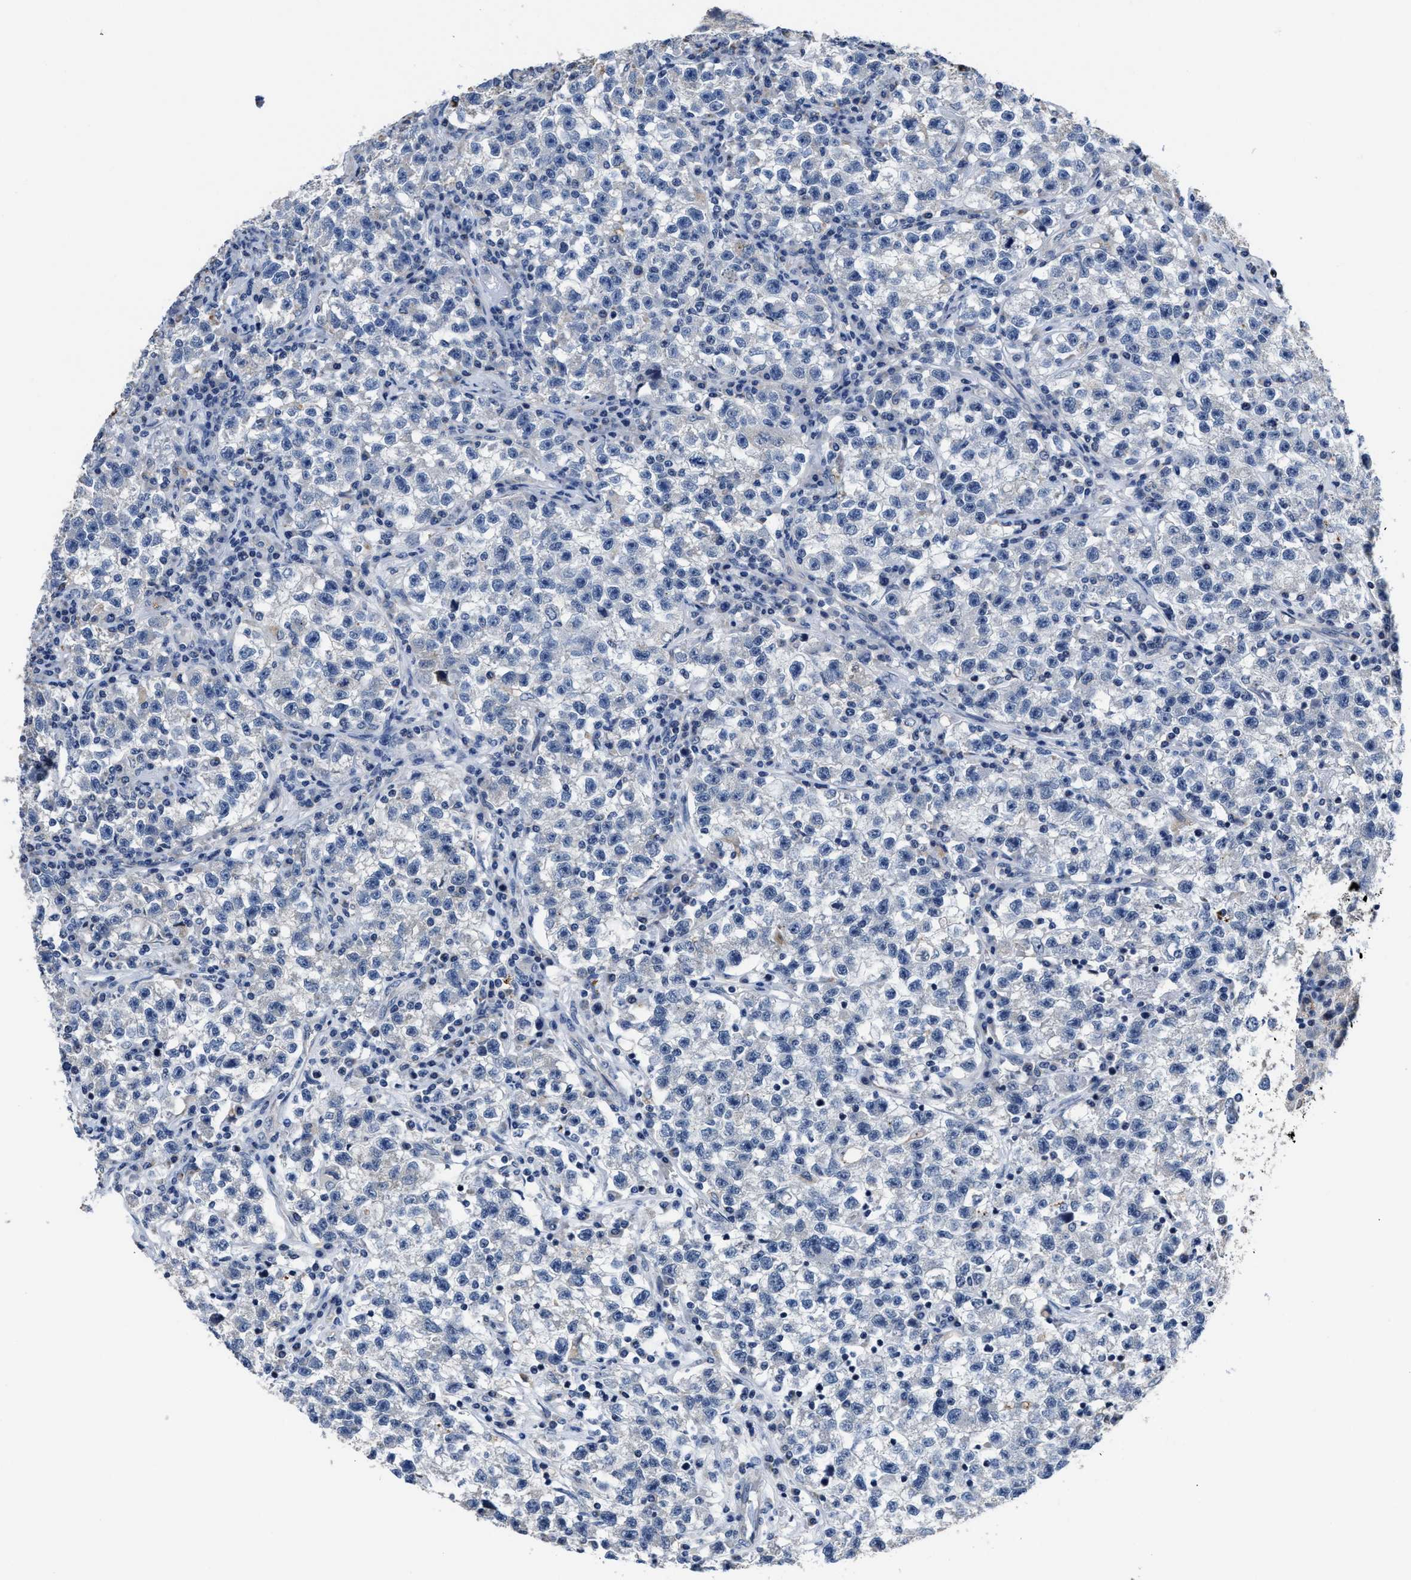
{"staining": {"intensity": "negative", "quantity": "none", "location": "none"}, "tissue": "testis cancer", "cell_type": "Tumor cells", "image_type": "cancer", "snomed": [{"axis": "morphology", "description": "Seminoma, NOS"}, {"axis": "topography", "description": "Testis"}], "caption": "The photomicrograph exhibits no staining of tumor cells in testis seminoma.", "gene": "GHITM", "patient": {"sex": "male", "age": 22}}